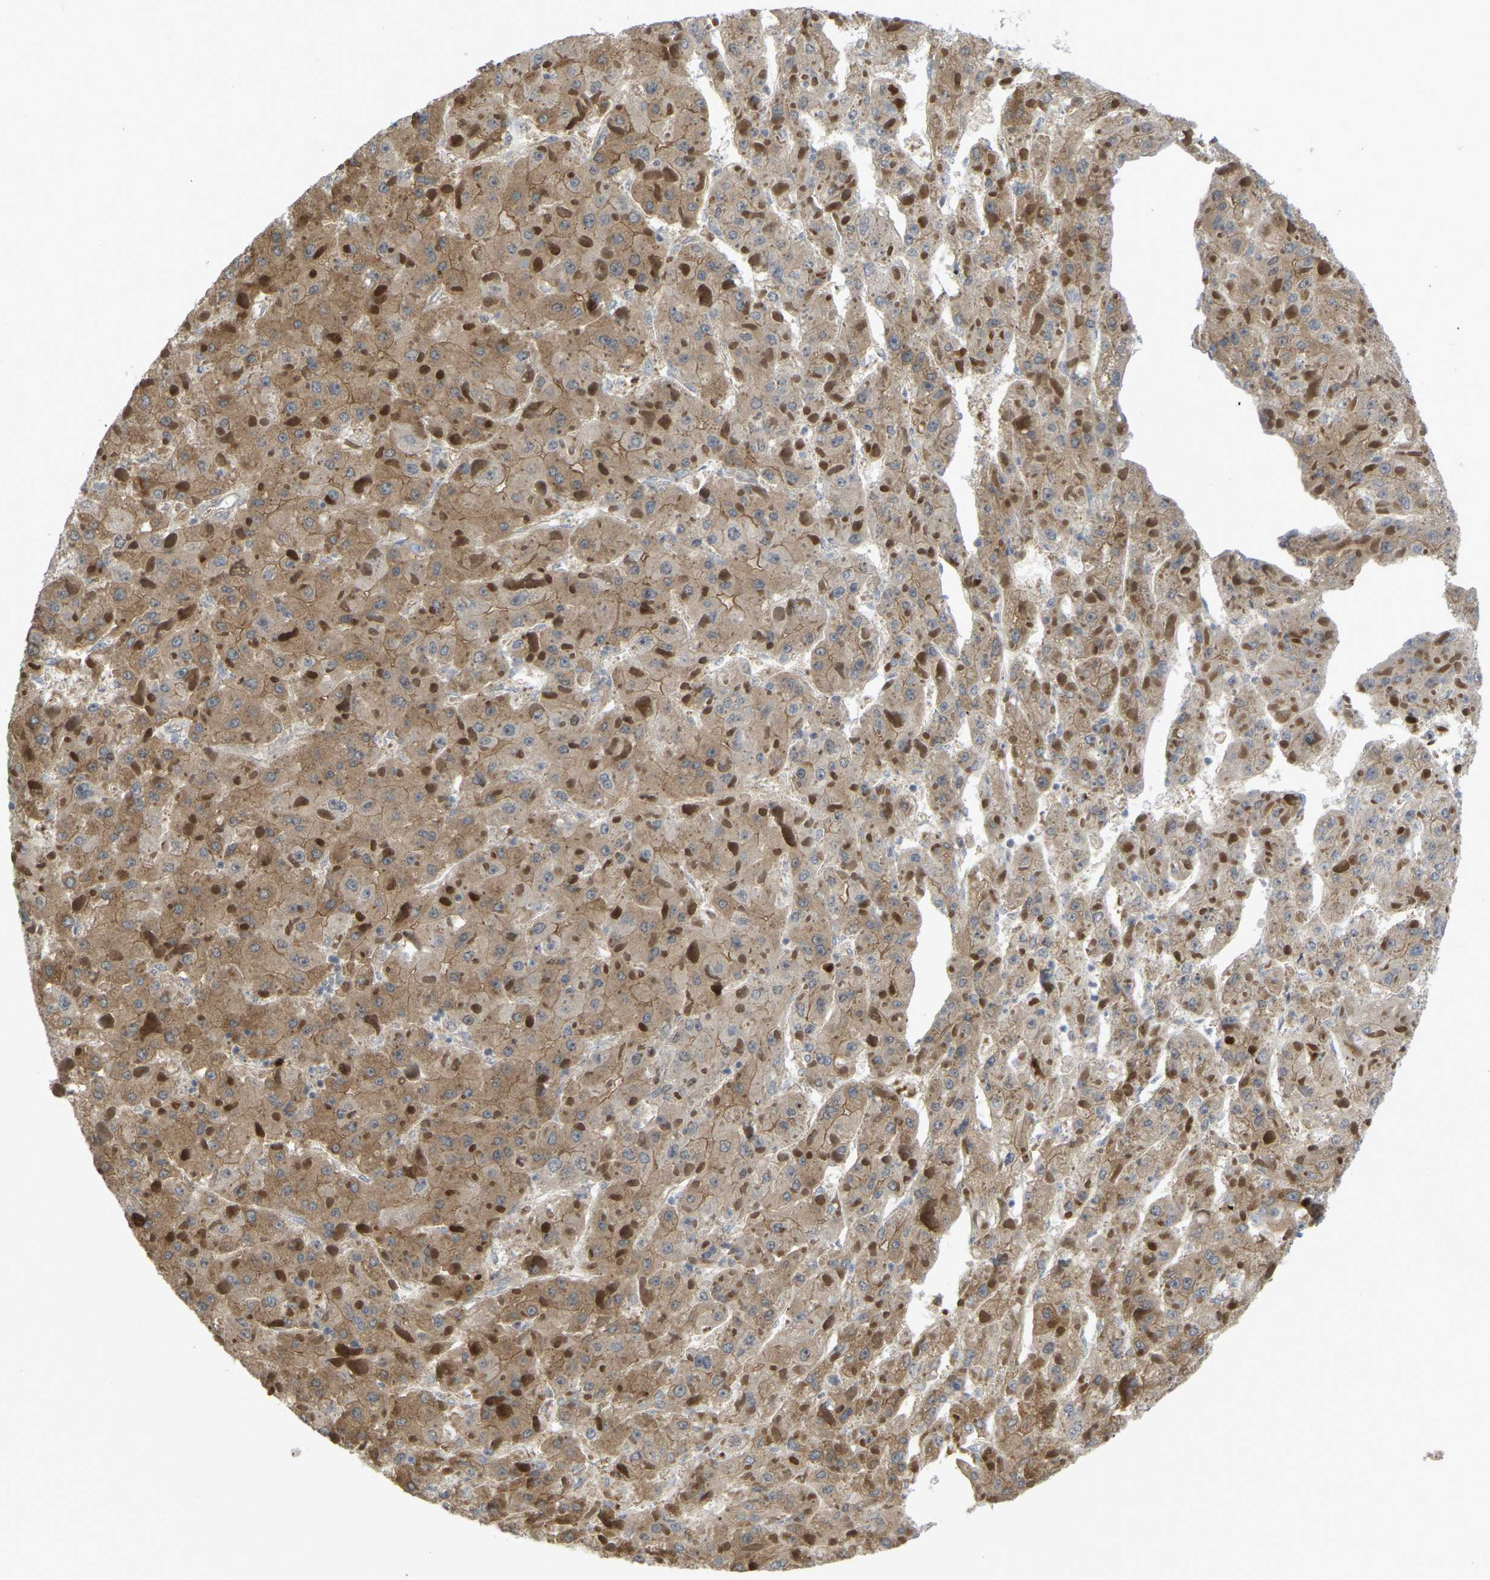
{"staining": {"intensity": "moderate", "quantity": ">75%", "location": "cytoplasmic/membranous"}, "tissue": "liver cancer", "cell_type": "Tumor cells", "image_type": "cancer", "snomed": [{"axis": "morphology", "description": "Carcinoma, Hepatocellular, NOS"}, {"axis": "topography", "description": "Liver"}], "caption": "A photomicrograph of human hepatocellular carcinoma (liver) stained for a protein displays moderate cytoplasmic/membranous brown staining in tumor cells.", "gene": "SERPINB5", "patient": {"sex": "female", "age": 73}}